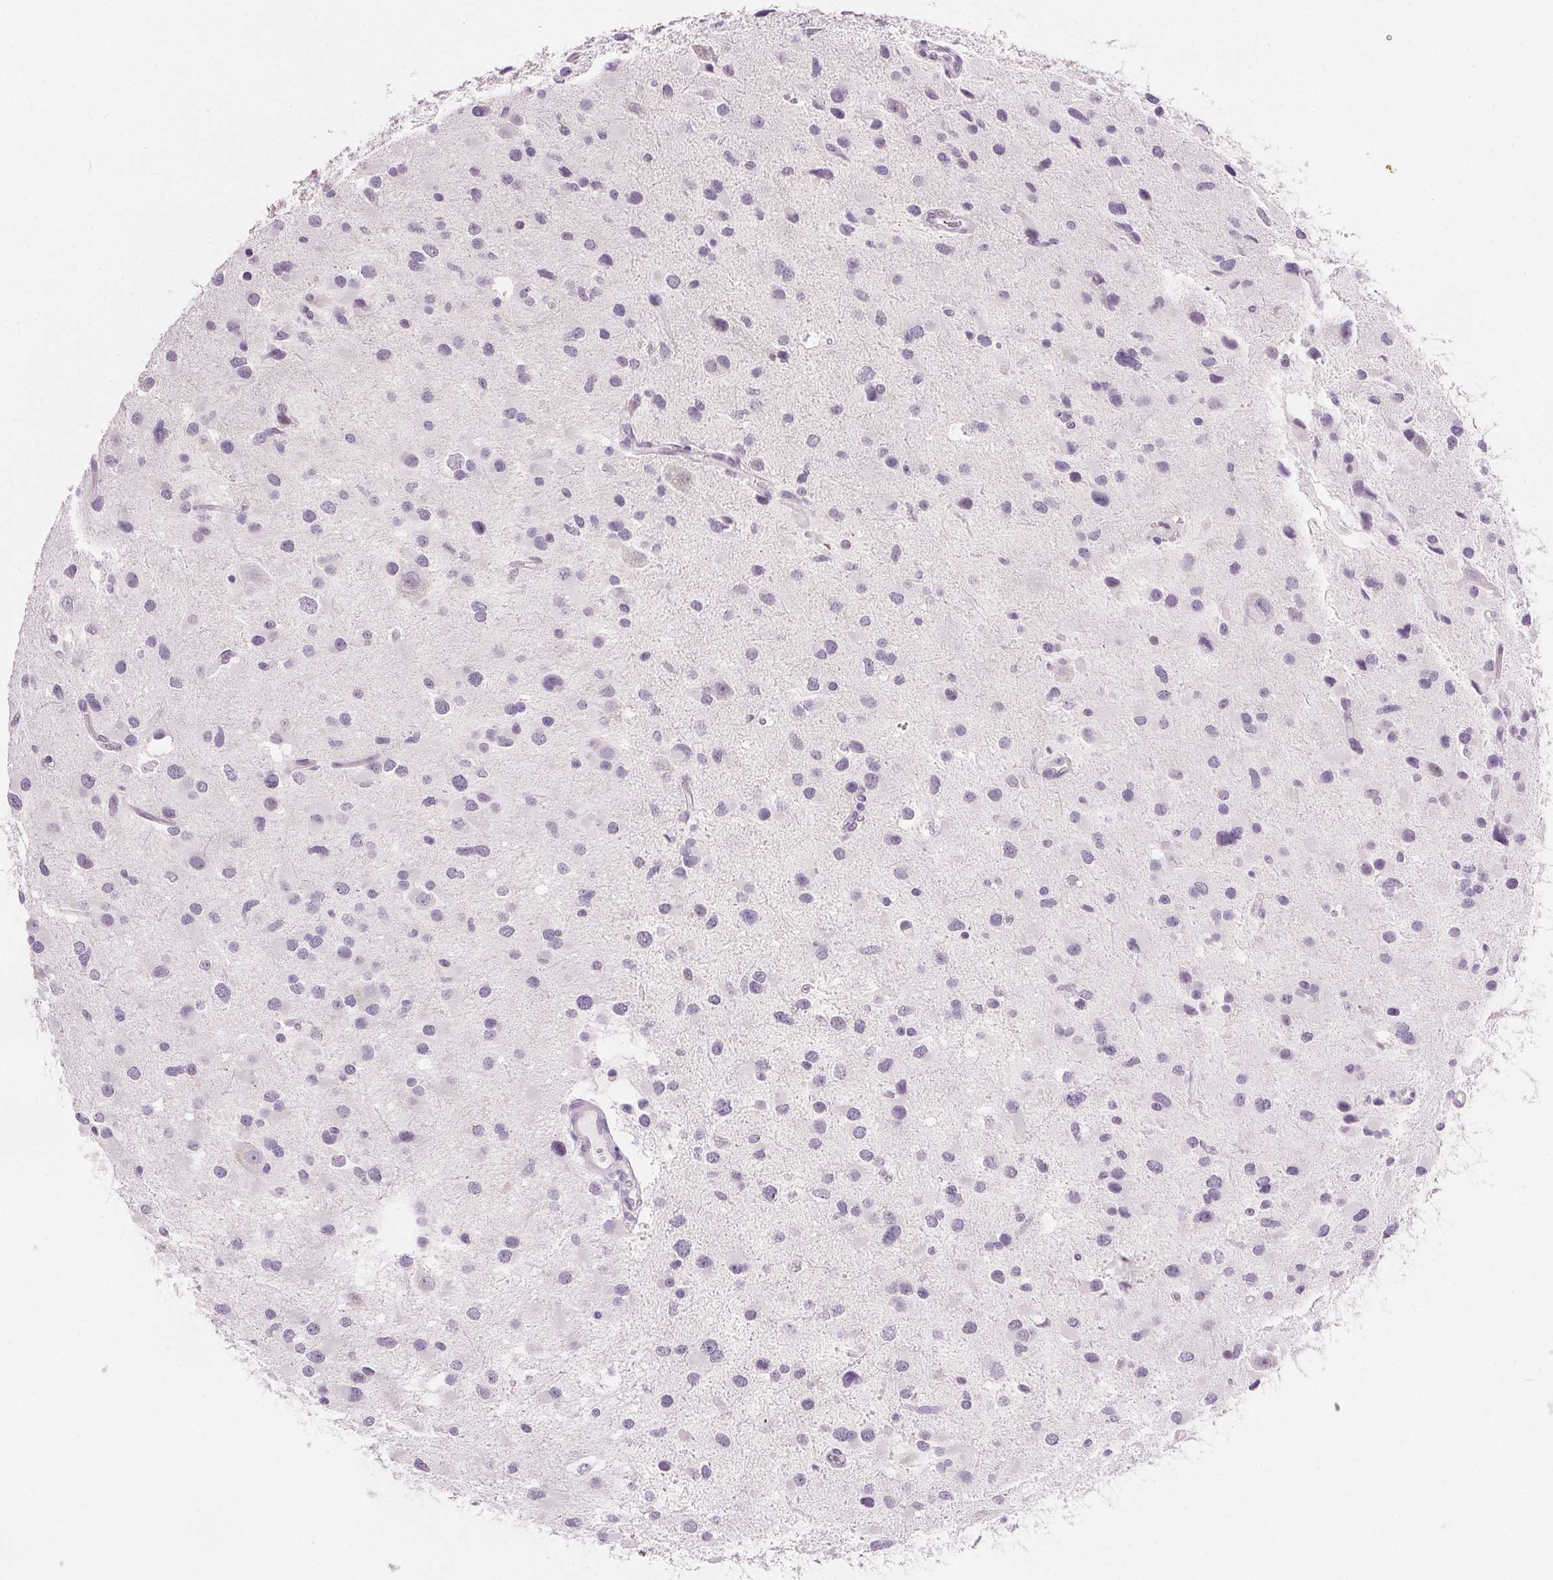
{"staining": {"intensity": "negative", "quantity": "none", "location": "none"}, "tissue": "glioma", "cell_type": "Tumor cells", "image_type": "cancer", "snomed": [{"axis": "morphology", "description": "Glioma, malignant, Low grade"}, {"axis": "topography", "description": "Brain"}], "caption": "Glioma stained for a protein using immunohistochemistry (IHC) shows no positivity tumor cells.", "gene": "CA12", "patient": {"sex": "female", "age": 32}}